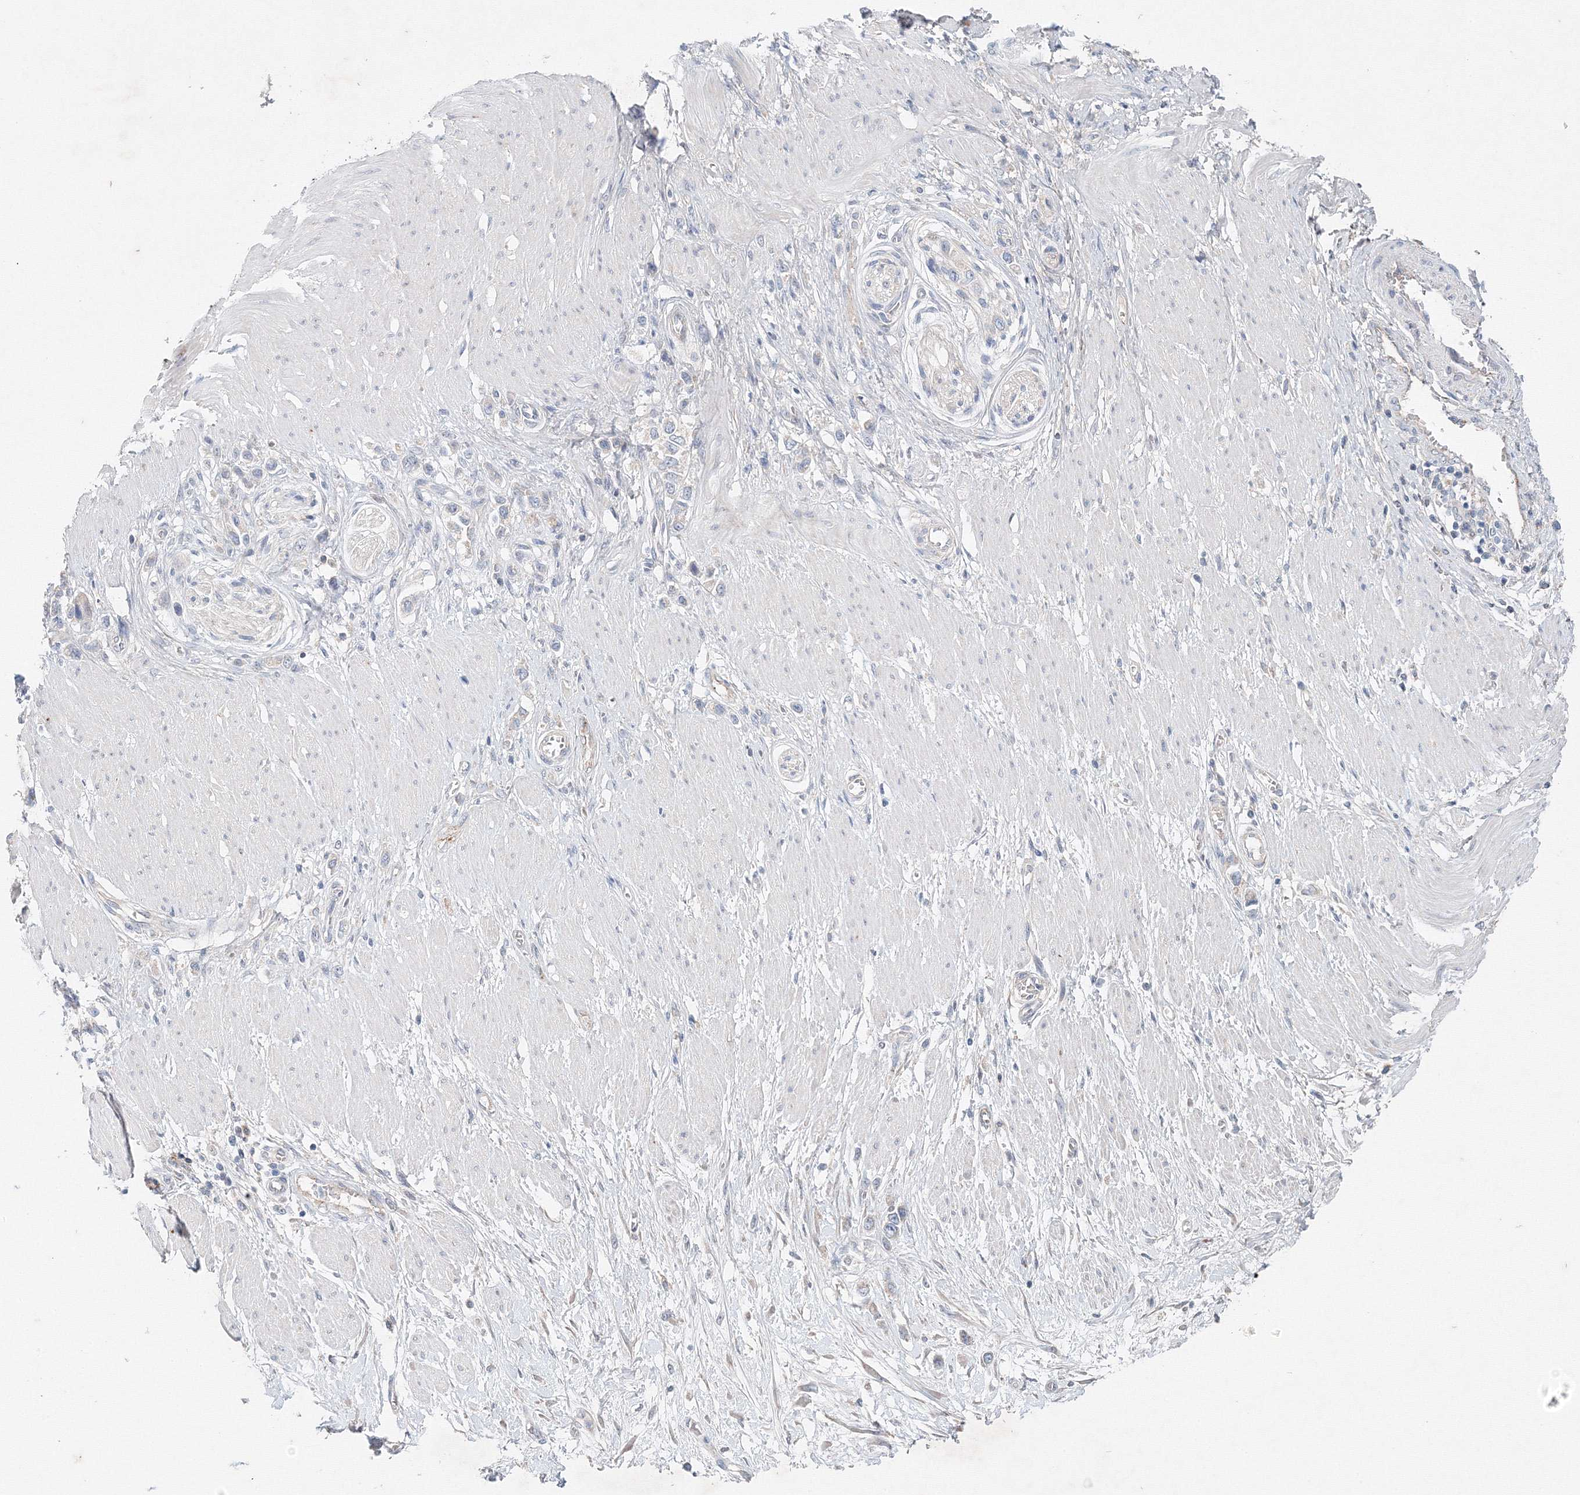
{"staining": {"intensity": "negative", "quantity": "none", "location": "none"}, "tissue": "stomach cancer", "cell_type": "Tumor cells", "image_type": "cancer", "snomed": [{"axis": "morphology", "description": "Normal tissue, NOS"}, {"axis": "morphology", "description": "Adenocarcinoma, NOS"}, {"axis": "topography", "description": "Stomach, upper"}, {"axis": "topography", "description": "Stomach"}], "caption": "The image exhibits no staining of tumor cells in stomach adenocarcinoma. Brightfield microscopy of IHC stained with DAB (3,3'-diaminobenzidine) (brown) and hematoxylin (blue), captured at high magnification.", "gene": "WDR49", "patient": {"sex": "female", "age": 65}}